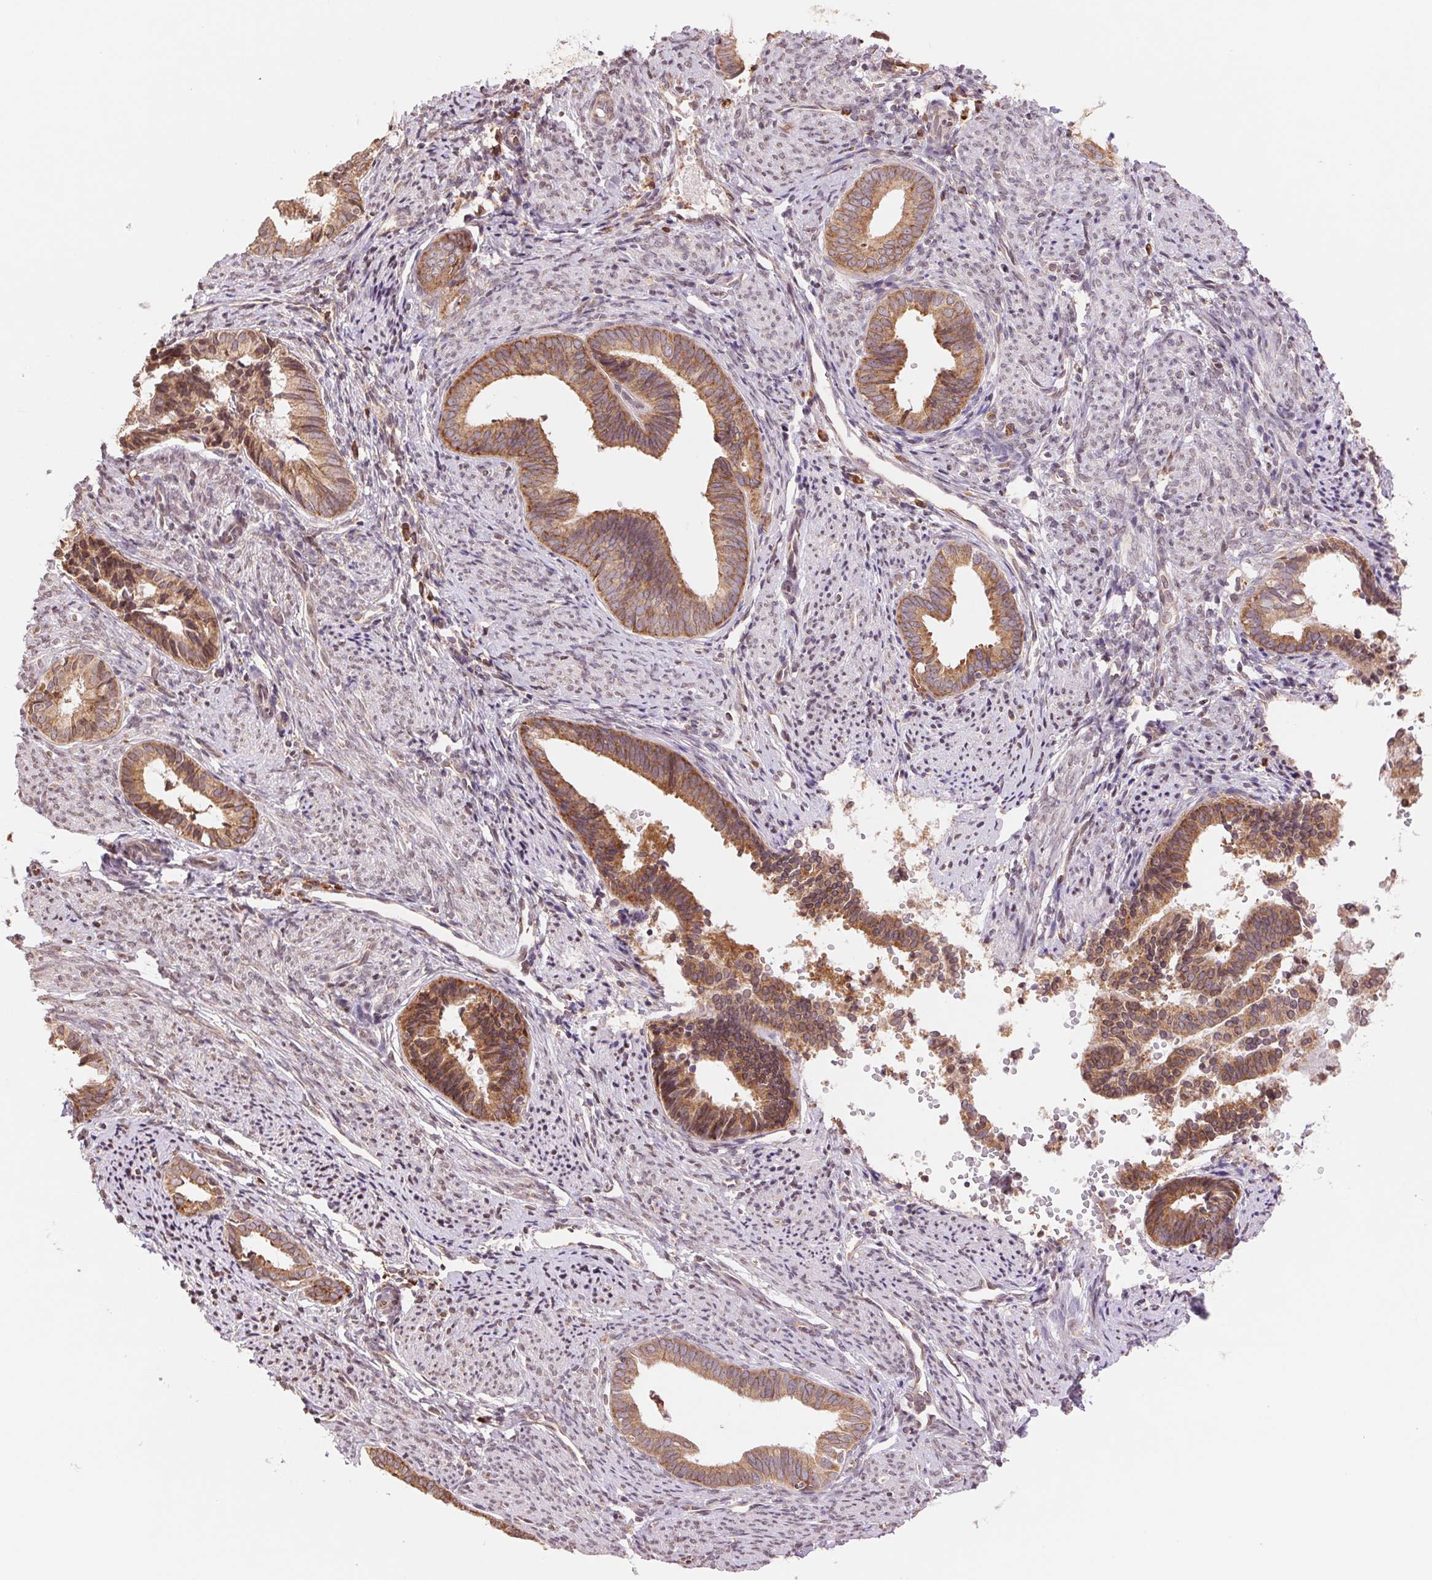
{"staining": {"intensity": "moderate", "quantity": "25%-75%", "location": "cytoplasmic/membranous"}, "tissue": "endometrial cancer", "cell_type": "Tumor cells", "image_type": "cancer", "snomed": [{"axis": "morphology", "description": "Adenocarcinoma, NOS"}, {"axis": "topography", "description": "Endometrium"}], "caption": "A photomicrograph of endometrial cancer (adenocarcinoma) stained for a protein exhibits moderate cytoplasmic/membranous brown staining in tumor cells.", "gene": "RPN1", "patient": {"sex": "female", "age": 75}}